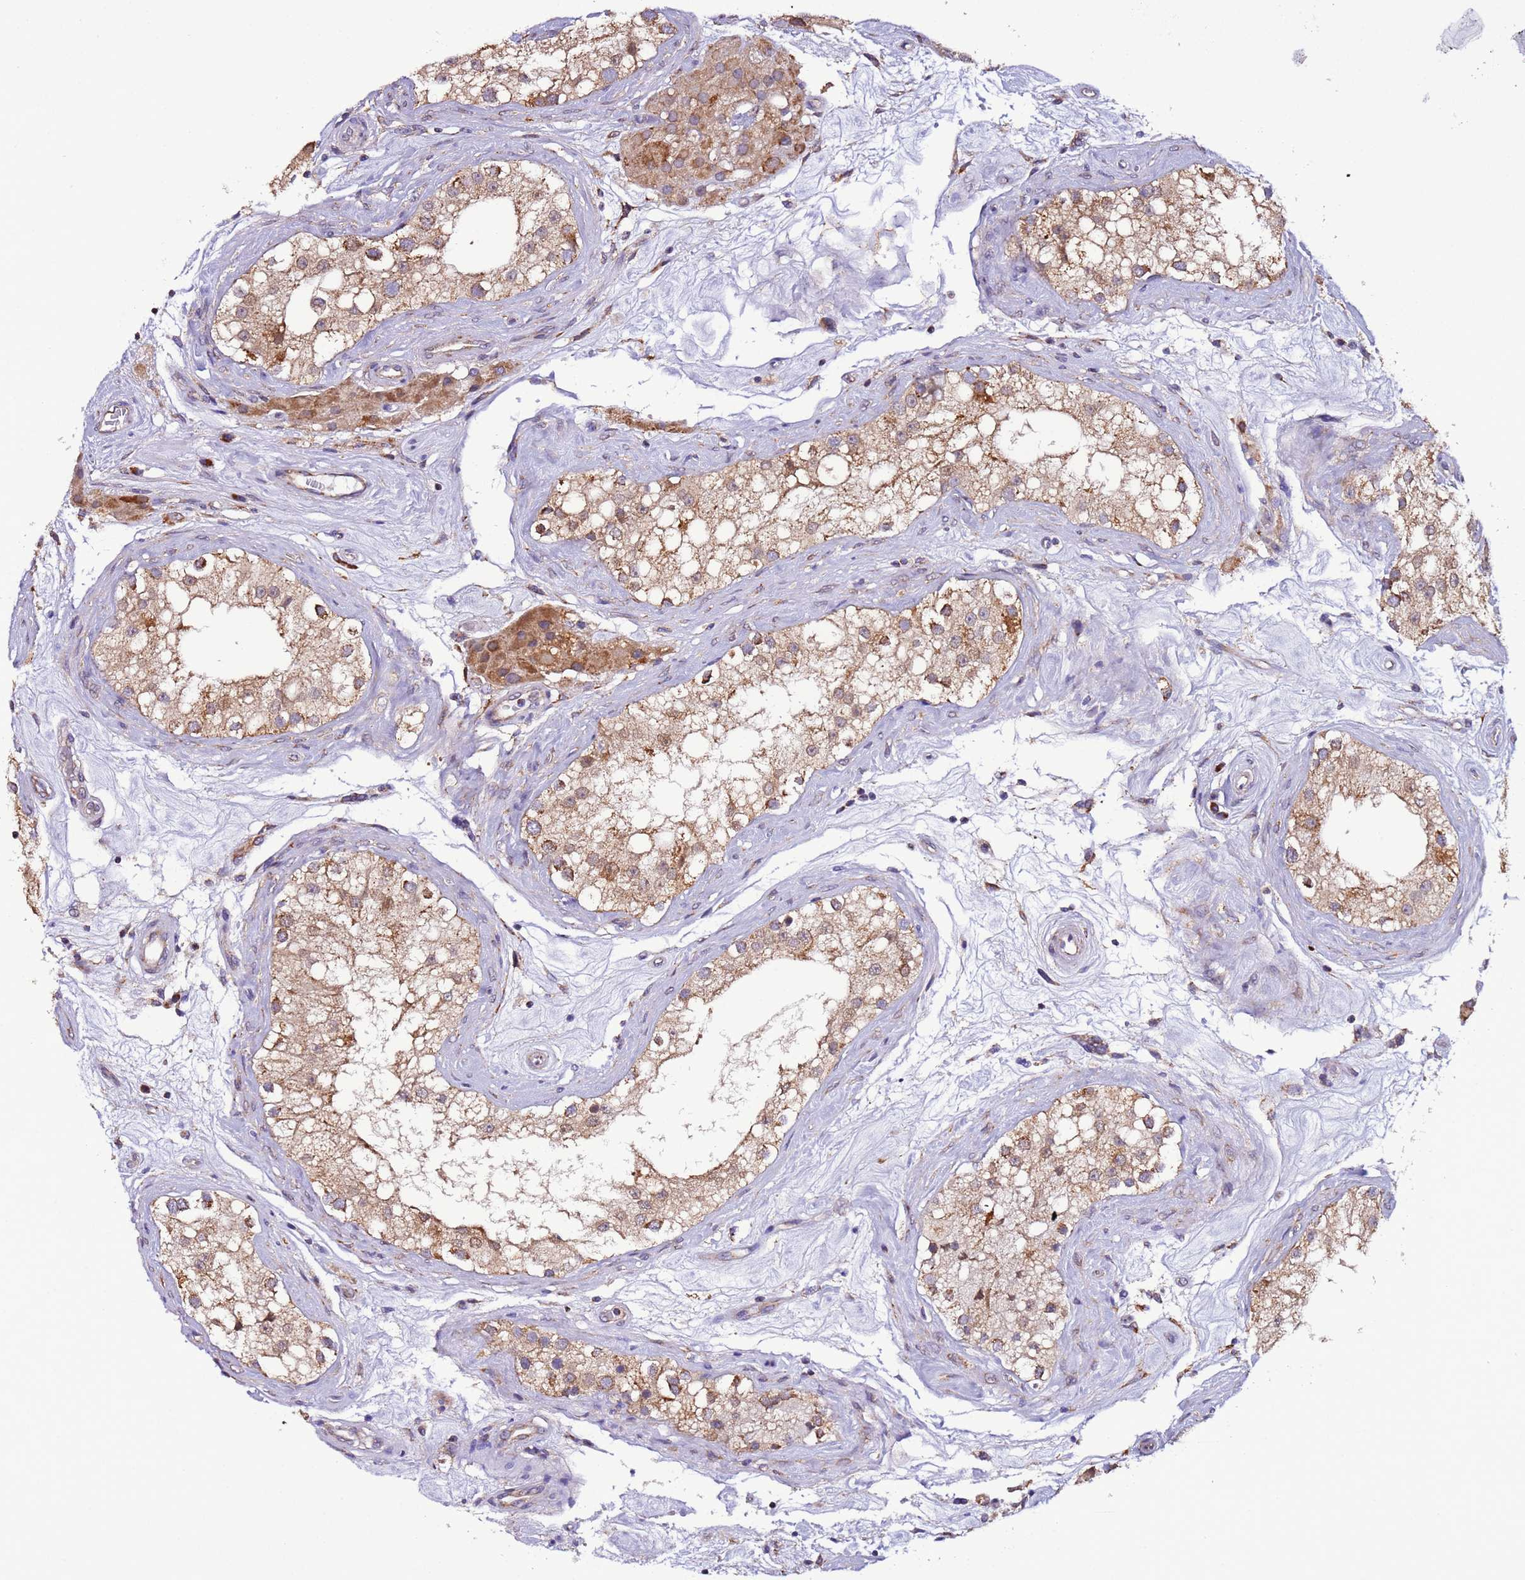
{"staining": {"intensity": "moderate", "quantity": ">75%", "location": "cytoplasmic/membranous"}, "tissue": "testis", "cell_type": "Cells in seminiferous ducts", "image_type": "normal", "snomed": [{"axis": "morphology", "description": "Normal tissue, NOS"}, {"axis": "topography", "description": "Testis"}], "caption": "The immunohistochemical stain highlights moderate cytoplasmic/membranous staining in cells in seminiferous ducts of unremarkable testis. (brown staining indicates protein expression, while blue staining denotes nuclei).", "gene": "AHI1", "patient": {"sex": "male", "age": 84}}